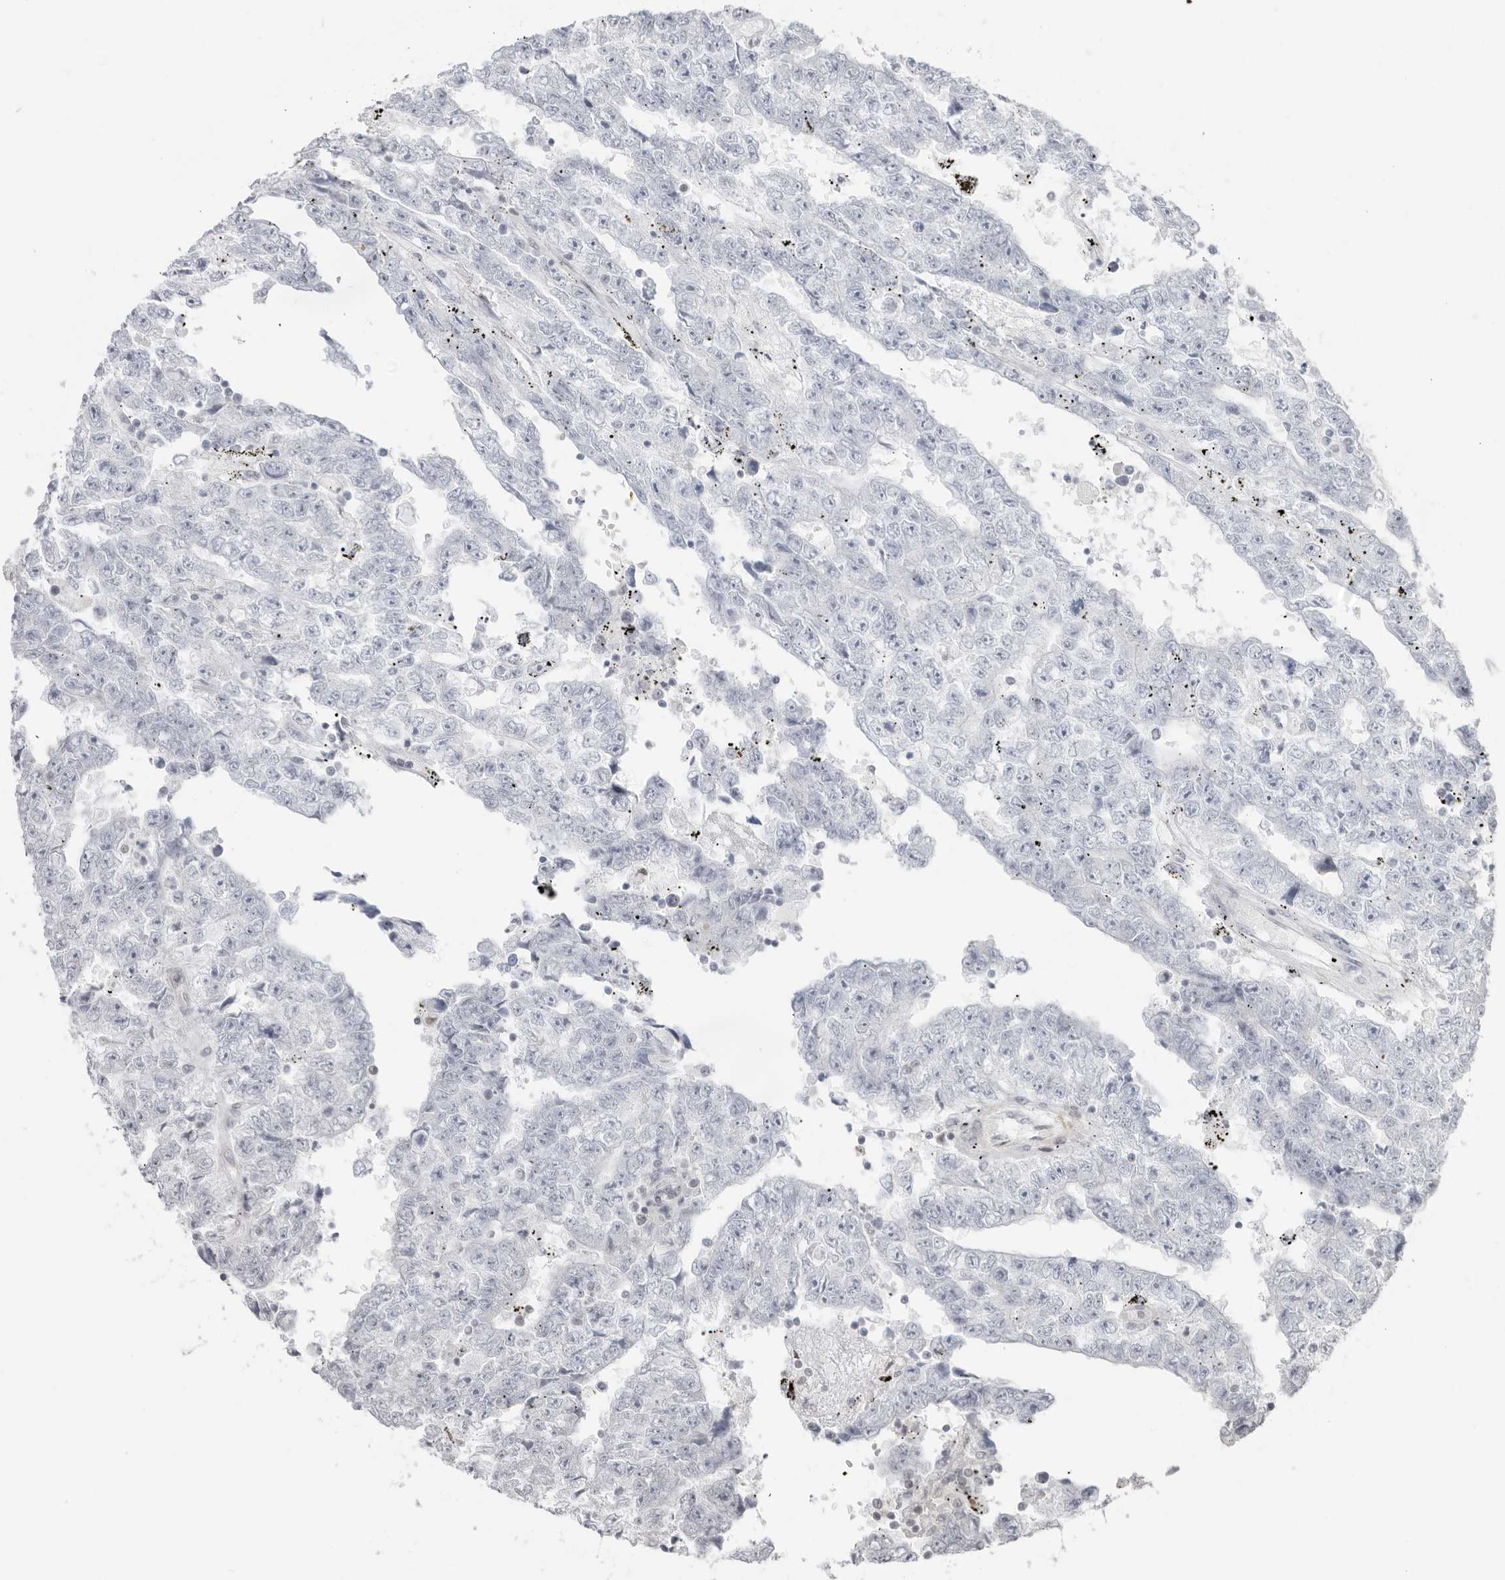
{"staining": {"intensity": "negative", "quantity": "none", "location": "none"}, "tissue": "testis cancer", "cell_type": "Tumor cells", "image_type": "cancer", "snomed": [{"axis": "morphology", "description": "Carcinoma, Embryonal, NOS"}, {"axis": "topography", "description": "Testis"}], "caption": "Immunohistochemical staining of human testis cancer displays no significant expression in tumor cells. (DAB (3,3'-diaminobenzidine) immunohistochemistry visualized using brightfield microscopy, high magnification).", "gene": "RNF146", "patient": {"sex": "male", "age": 25}}